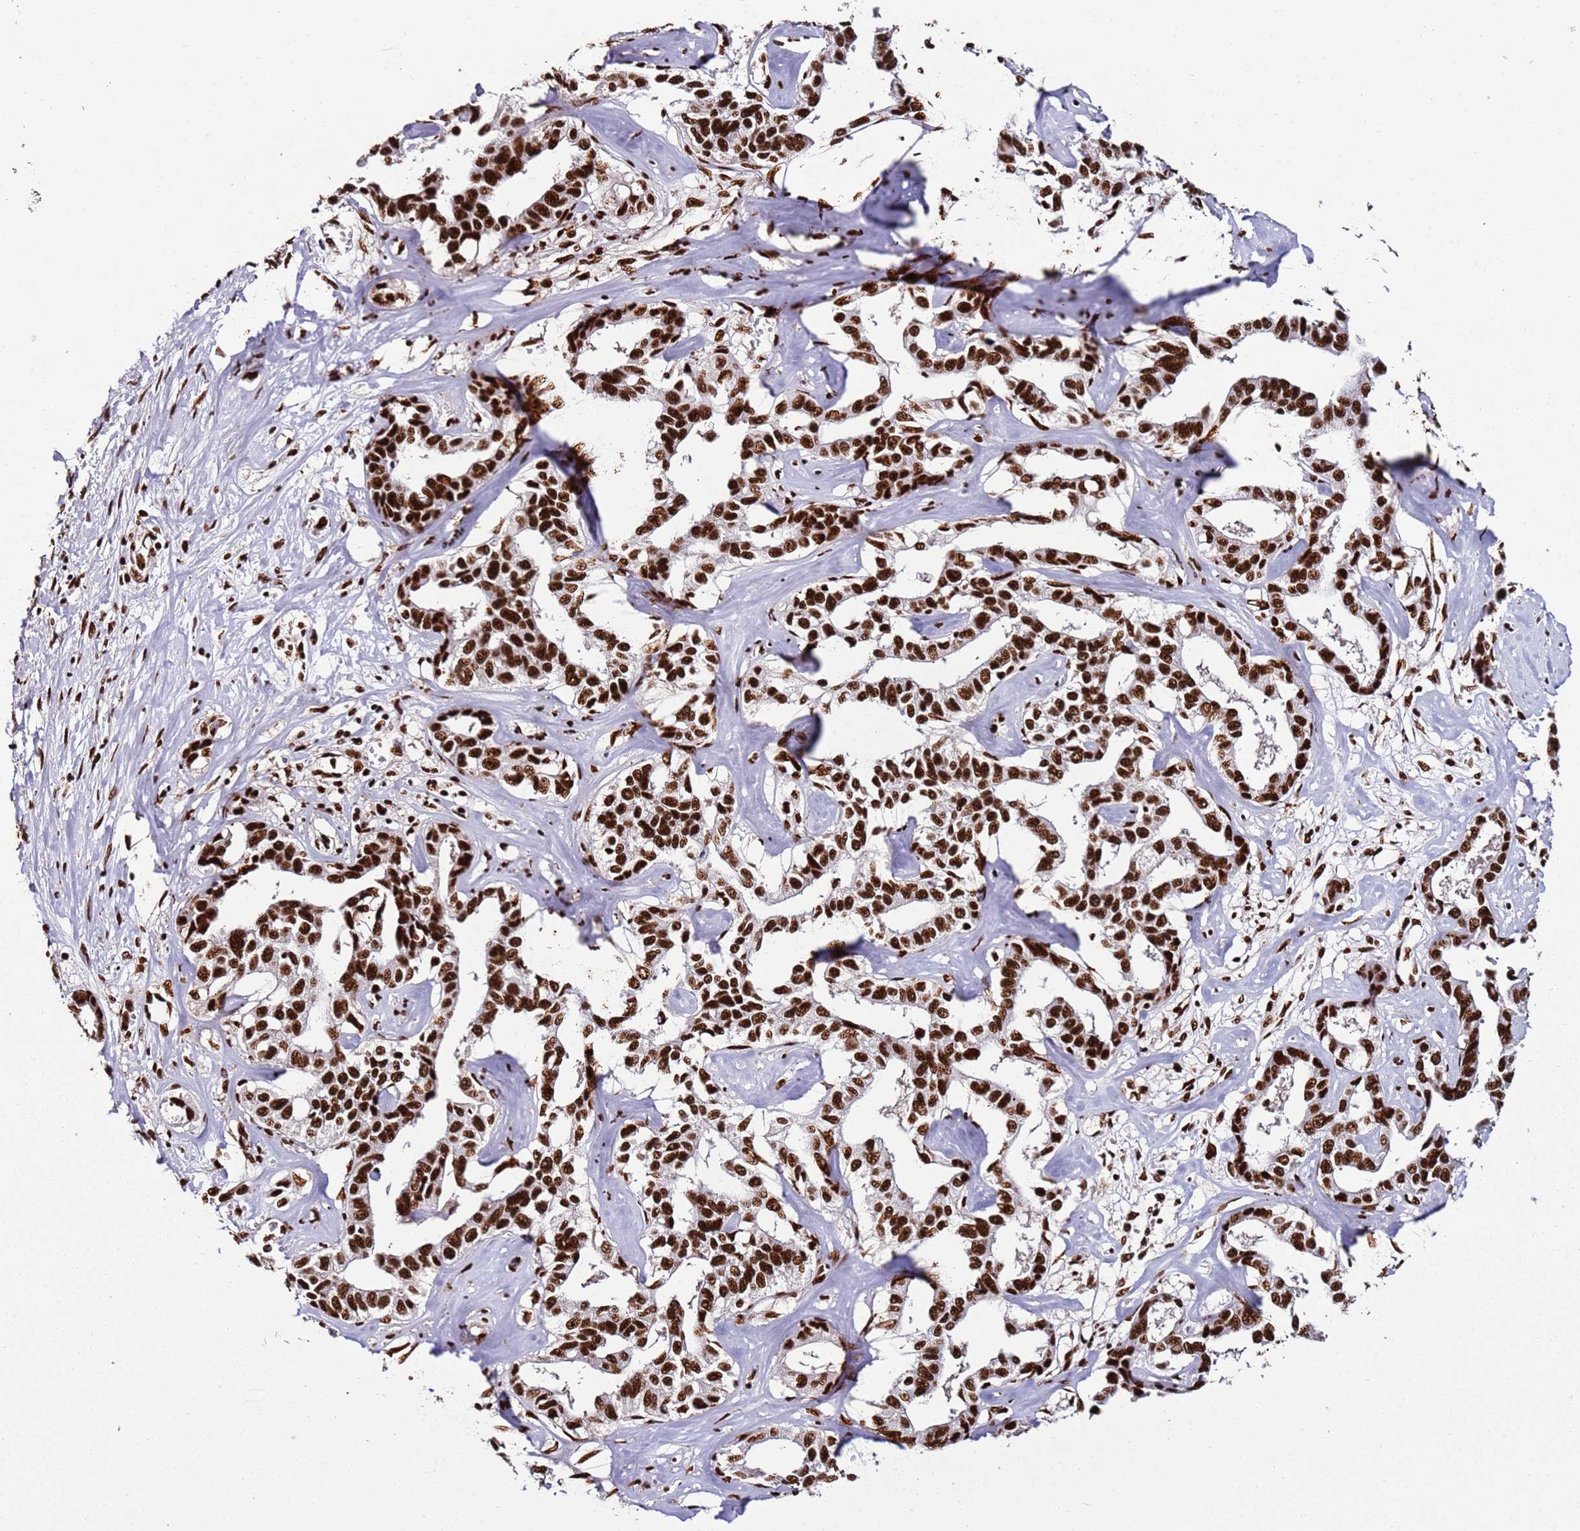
{"staining": {"intensity": "strong", "quantity": ">75%", "location": "nuclear"}, "tissue": "liver cancer", "cell_type": "Tumor cells", "image_type": "cancer", "snomed": [{"axis": "morphology", "description": "Cholangiocarcinoma"}, {"axis": "topography", "description": "Liver"}], "caption": "The immunohistochemical stain labels strong nuclear positivity in tumor cells of liver cancer tissue.", "gene": "C6orf226", "patient": {"sex": "male", "age": 59}}